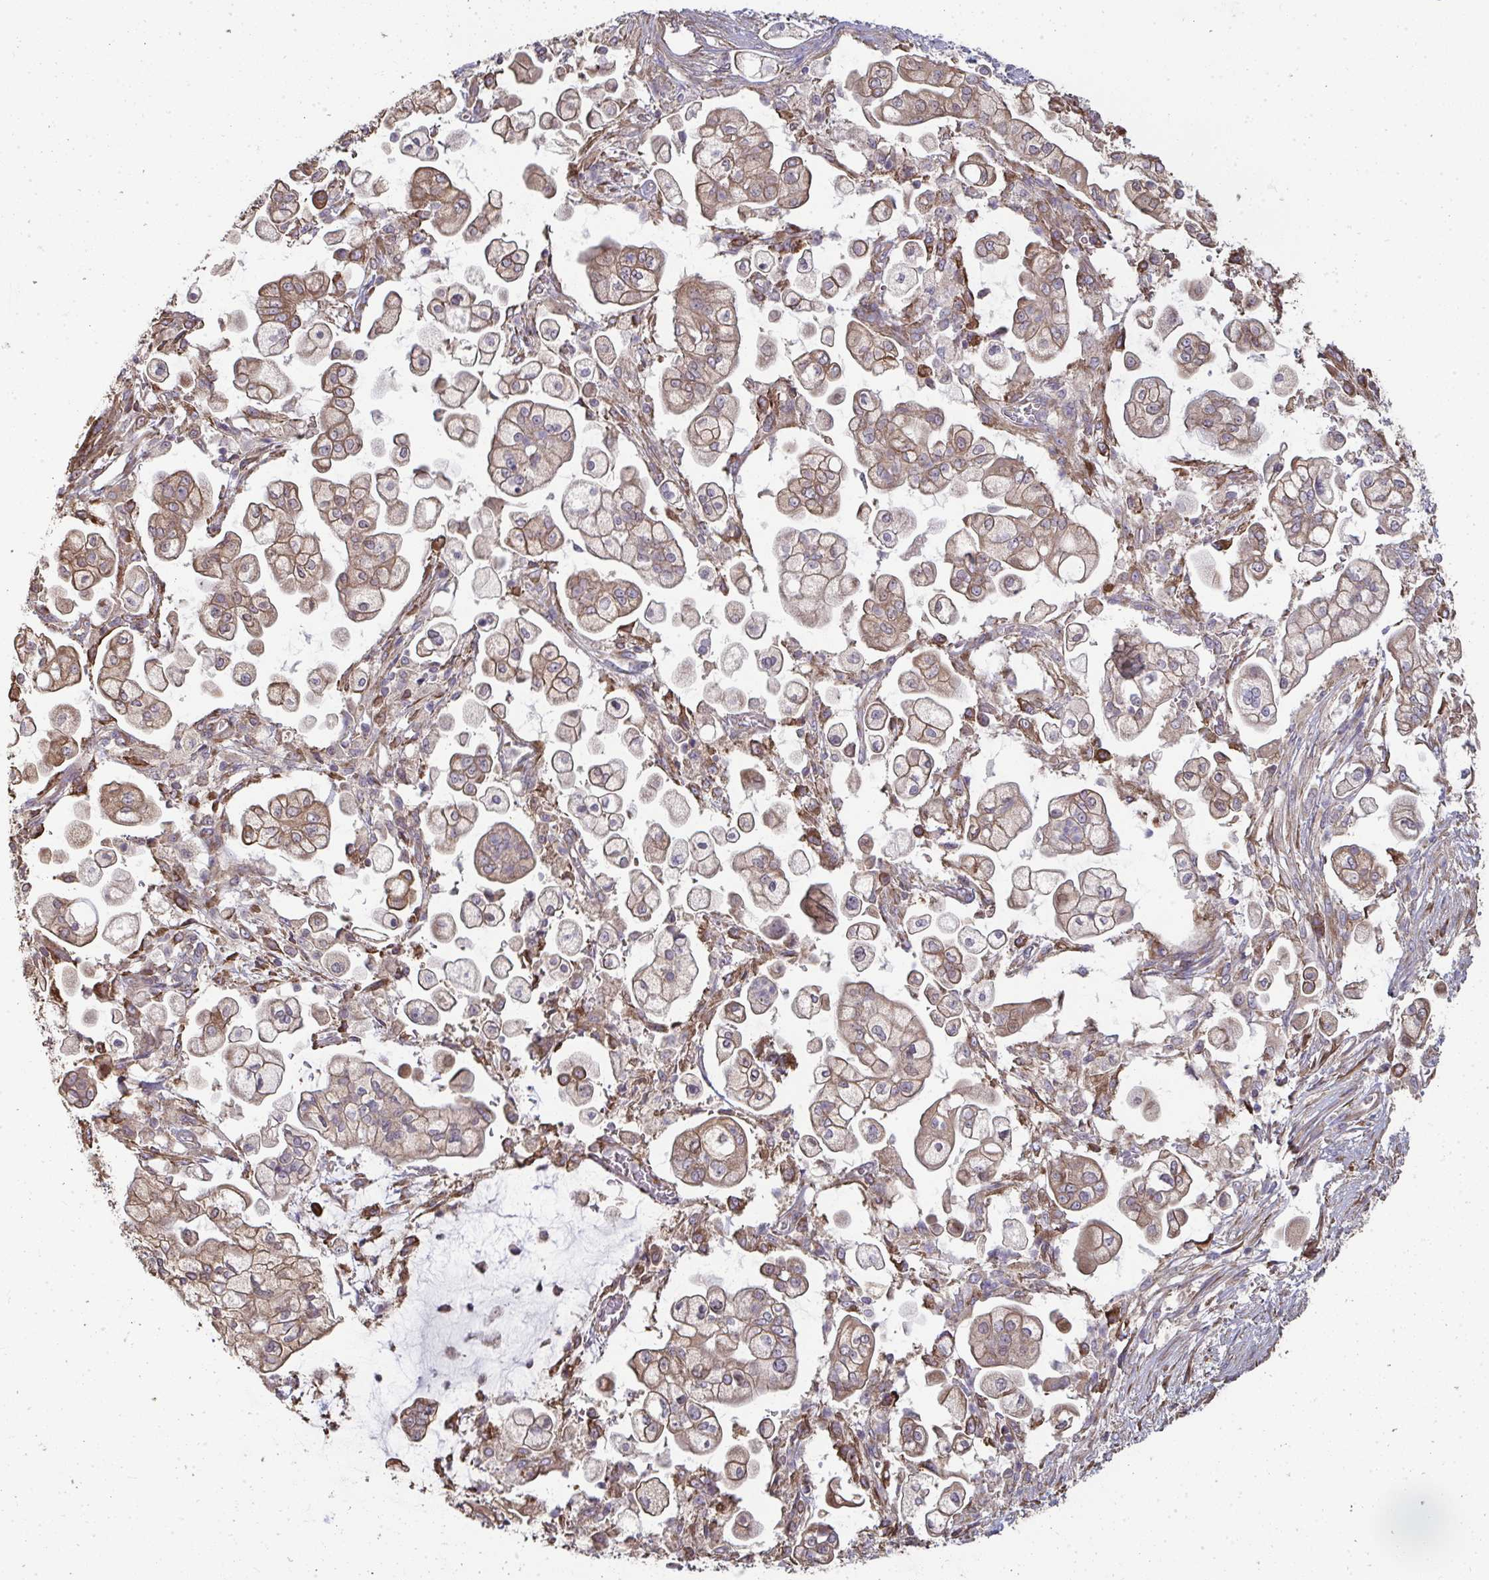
{"staining": {"intensity": "weak", "quantity": ">75%", "location": "cytoplasmic/membranous"}, "tissue": "pancreatic cancer", "cell_type": "Tumor cells", "image_type": "cancer", "snomed": [{"axis": "morphology", "description": "Adenocarcinoma, NOS"}, {"axis": "topography", "description": "Pancreas"}], "caption": "The image shows staining of pancreatic cancer, revealing weak cytoplasmic/membranous protein expression (brown color) within tumor cells.", "gene": "ZFYVE28", "patient": {"sex": "female", "age": 69}}